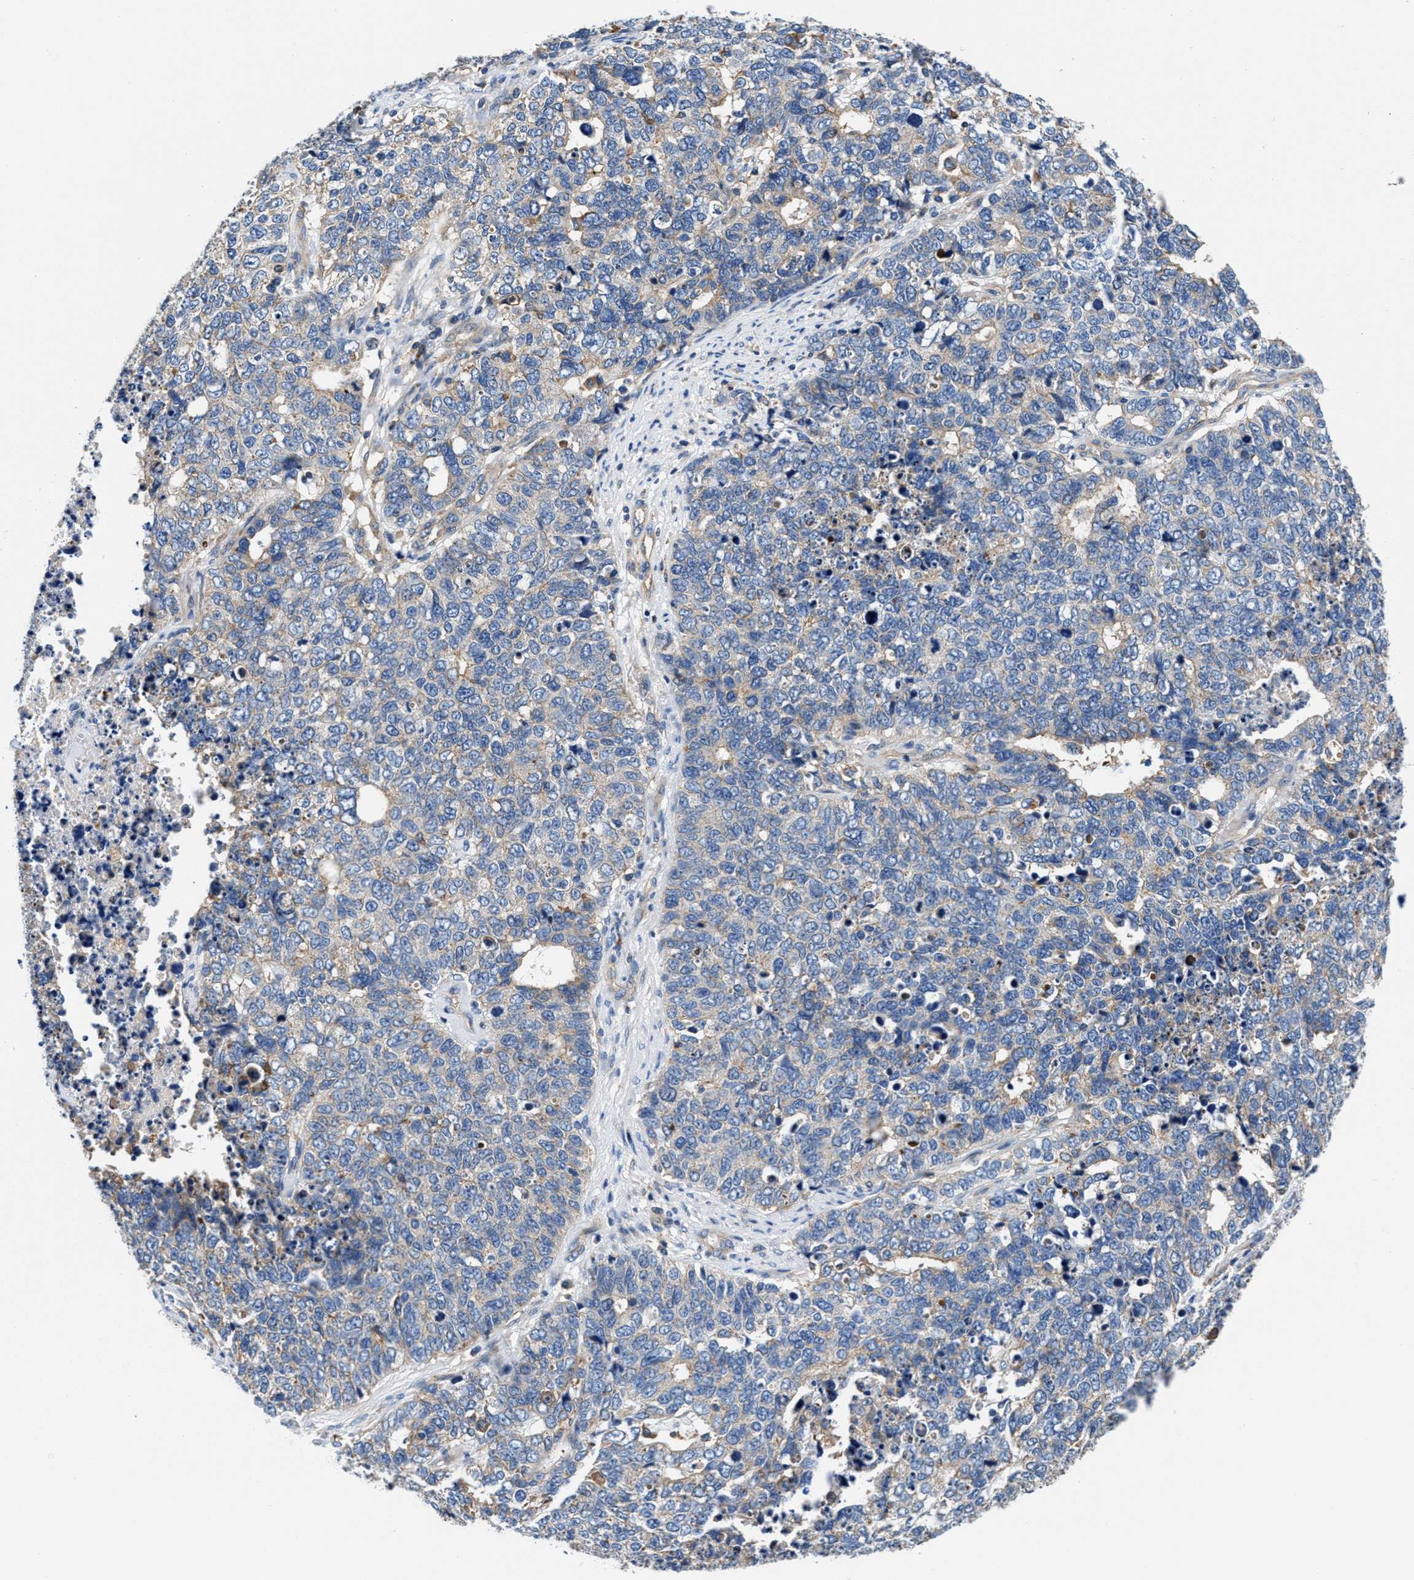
{"staining": {"intensity": "weak", "quantity": "<25%", "location": "cytoplasmic/membranous"}, "tissue": "cervical cancer", "cell_type": "Tumor cells", "image_type": "cancer", "snomed": [{"axis": "morphology", "description": "Squamous cell carcinoma, NOS"}, {"axis": "topography", "description": "Cervix"}], "caption": "Histopathology image shows no significant protein staining in tumor cells of cervical cancer.", "gene": "PPP1R9B", "patient": {"sex": "female", "age": 63}}